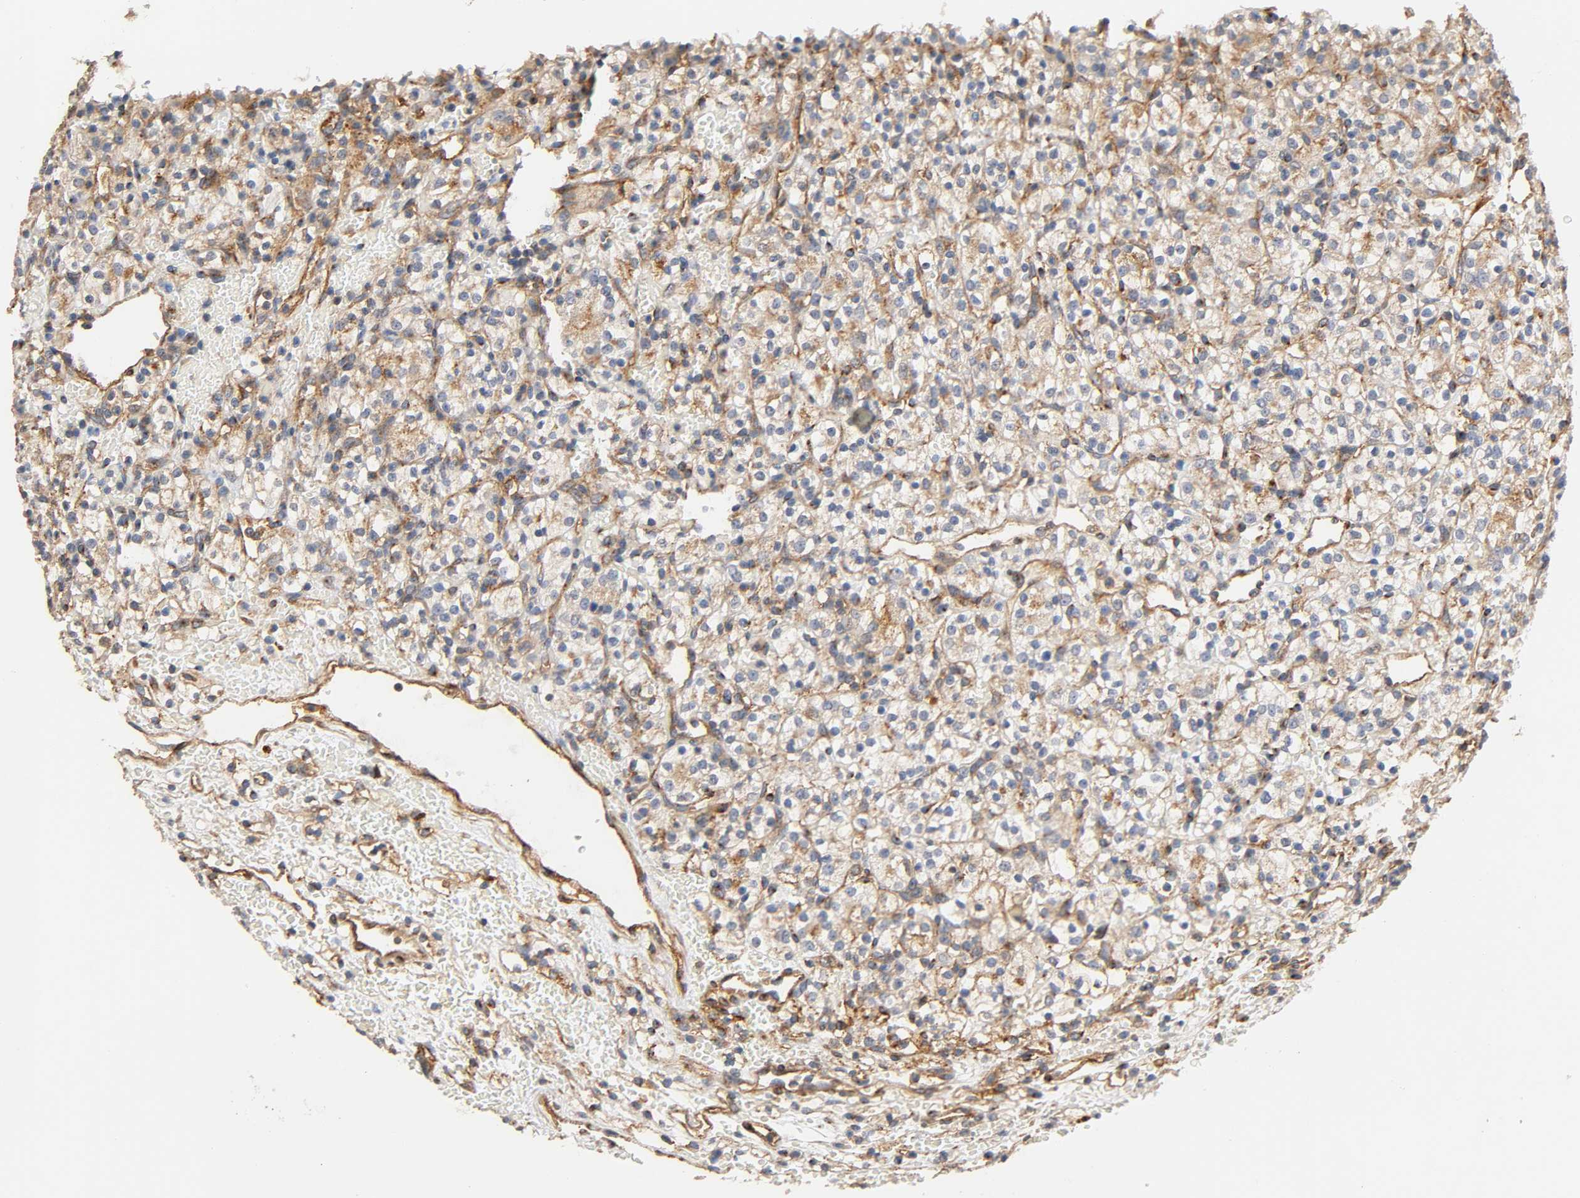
{"staining": {"intensity": "moderate", "quantity": "25%-75%", "location": "cytoplasmic/membranous"}, "tissue": "renal cancer", "cell_type": "Tumor cells", "image_type": "cancer", "snomed": [{"axis": "morphology", "description": "Adenocarcinoma, NOS"}, {"axis": "topography", "description": "Kidney"}], "caption": "Moderate cytoplasmic/membranous staining is present in about 25%-75% of tumor cells in renal cancer. Nuclei are stained in blue.", "gene": "IFITM3", "patient": {"sex": "female", "age": 60}}